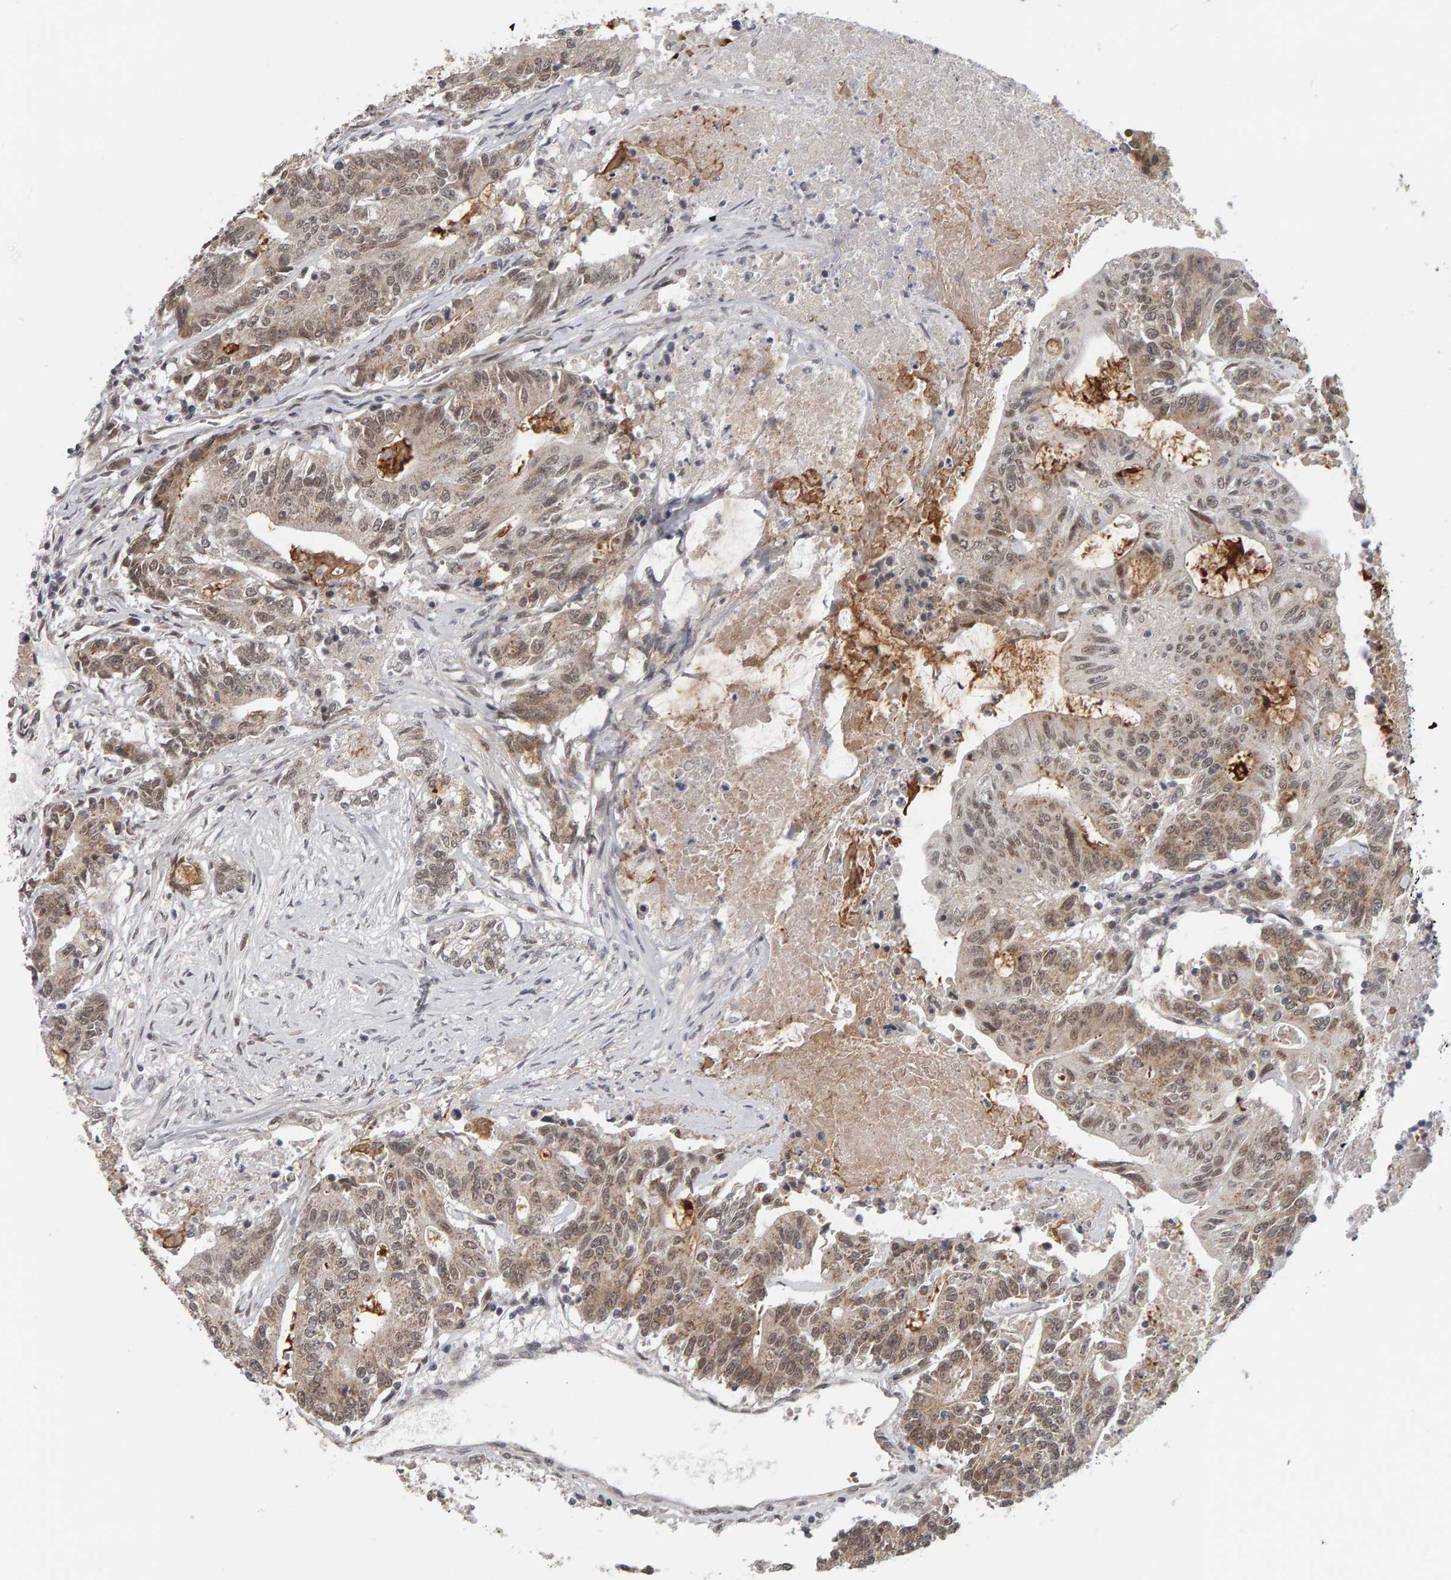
{"staining": {"intensity": "weak", "quantity": ">75%", "location": "cytoplasmic/membranous,nuclear"}, "tissue": "colorectal cancer", "cell_type": "Tumor cells", "image_type": "cancer", "snomed": [{"axis": "morphology", "description": "Adenocarcinoma, NOS"}, {"axis": "topography", "description": "Colon"}], "caption": "Brown immunohistochemical staining in human colorectal cancer (adenocarcinoma) demonstrates weak cytoplasmic/membranous and nuclear positivity in about >75% of tumor cells.", "gene": "DAP3", "patient": {"sex": "female", "age": 77}}